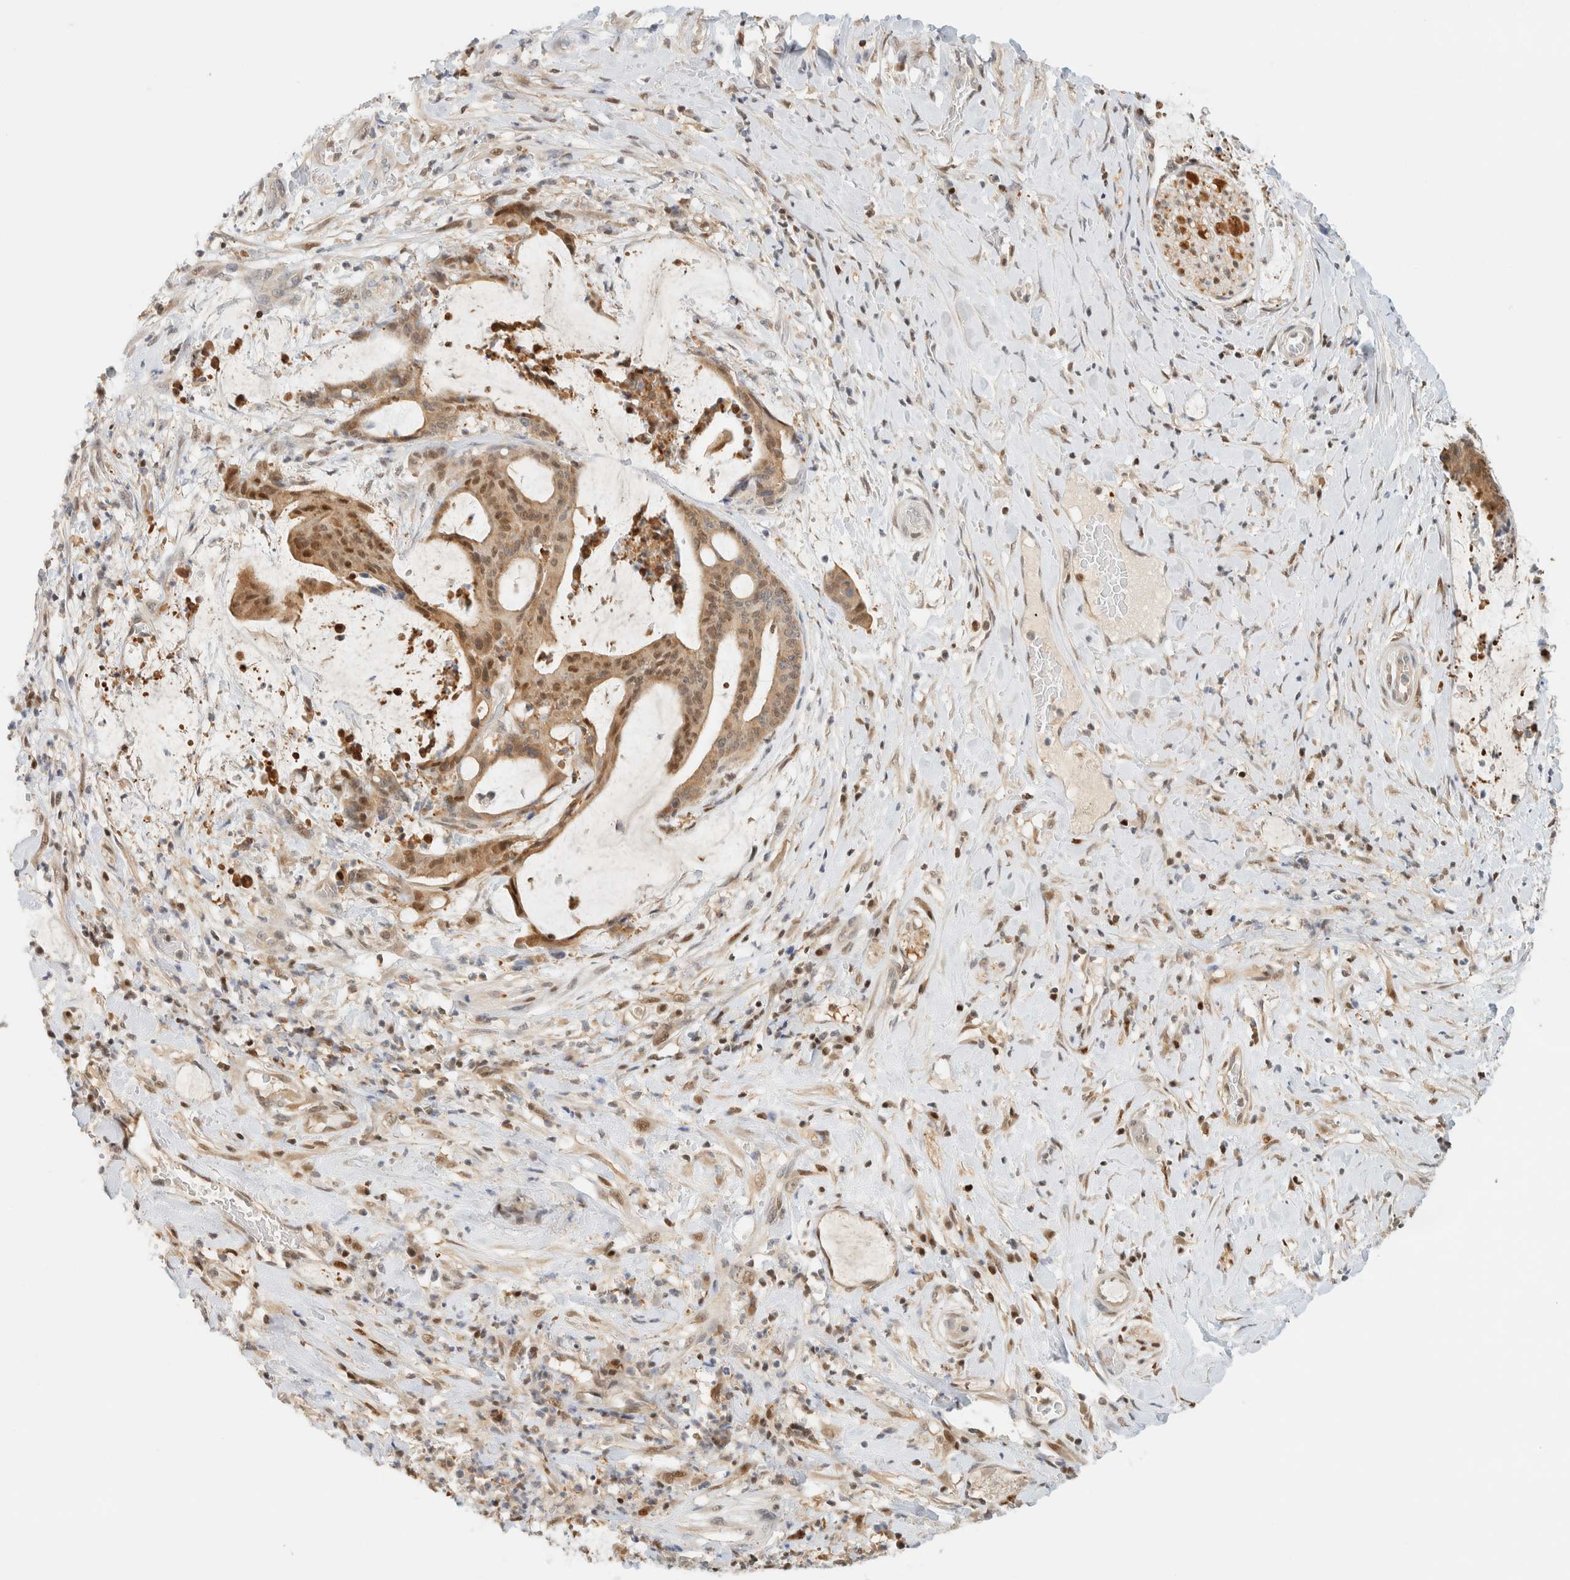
{"staining": {"intensity": "moderate", "quantity": ">75%", "location": "cytoplasmic/membranous,nuclear"}, "tissue": "liver cancer", "cell_type": "Tumor cells", "image_type": "cancer", "snomed": [{"axis": "morphology", "description": "Normal tissue, NOS"}, {"axis": "morphology", "description": "Cholangiocarcinoma"}, {"axis": "topography", "description": "Liver"}, {"axis": "topography", "description": "Peripheral nerve tissue"}], "caption": "Immunohistochemistry micrograph of liver cholangiocarcinoma stained for a protein (brown), which demonstrates medium levels of moderate cytoplasmic/membranous and nuclear staining in about >75% of tumor cells.", "gene": "ZBTB37", "patient": {"sex": "female", "age": 73}}